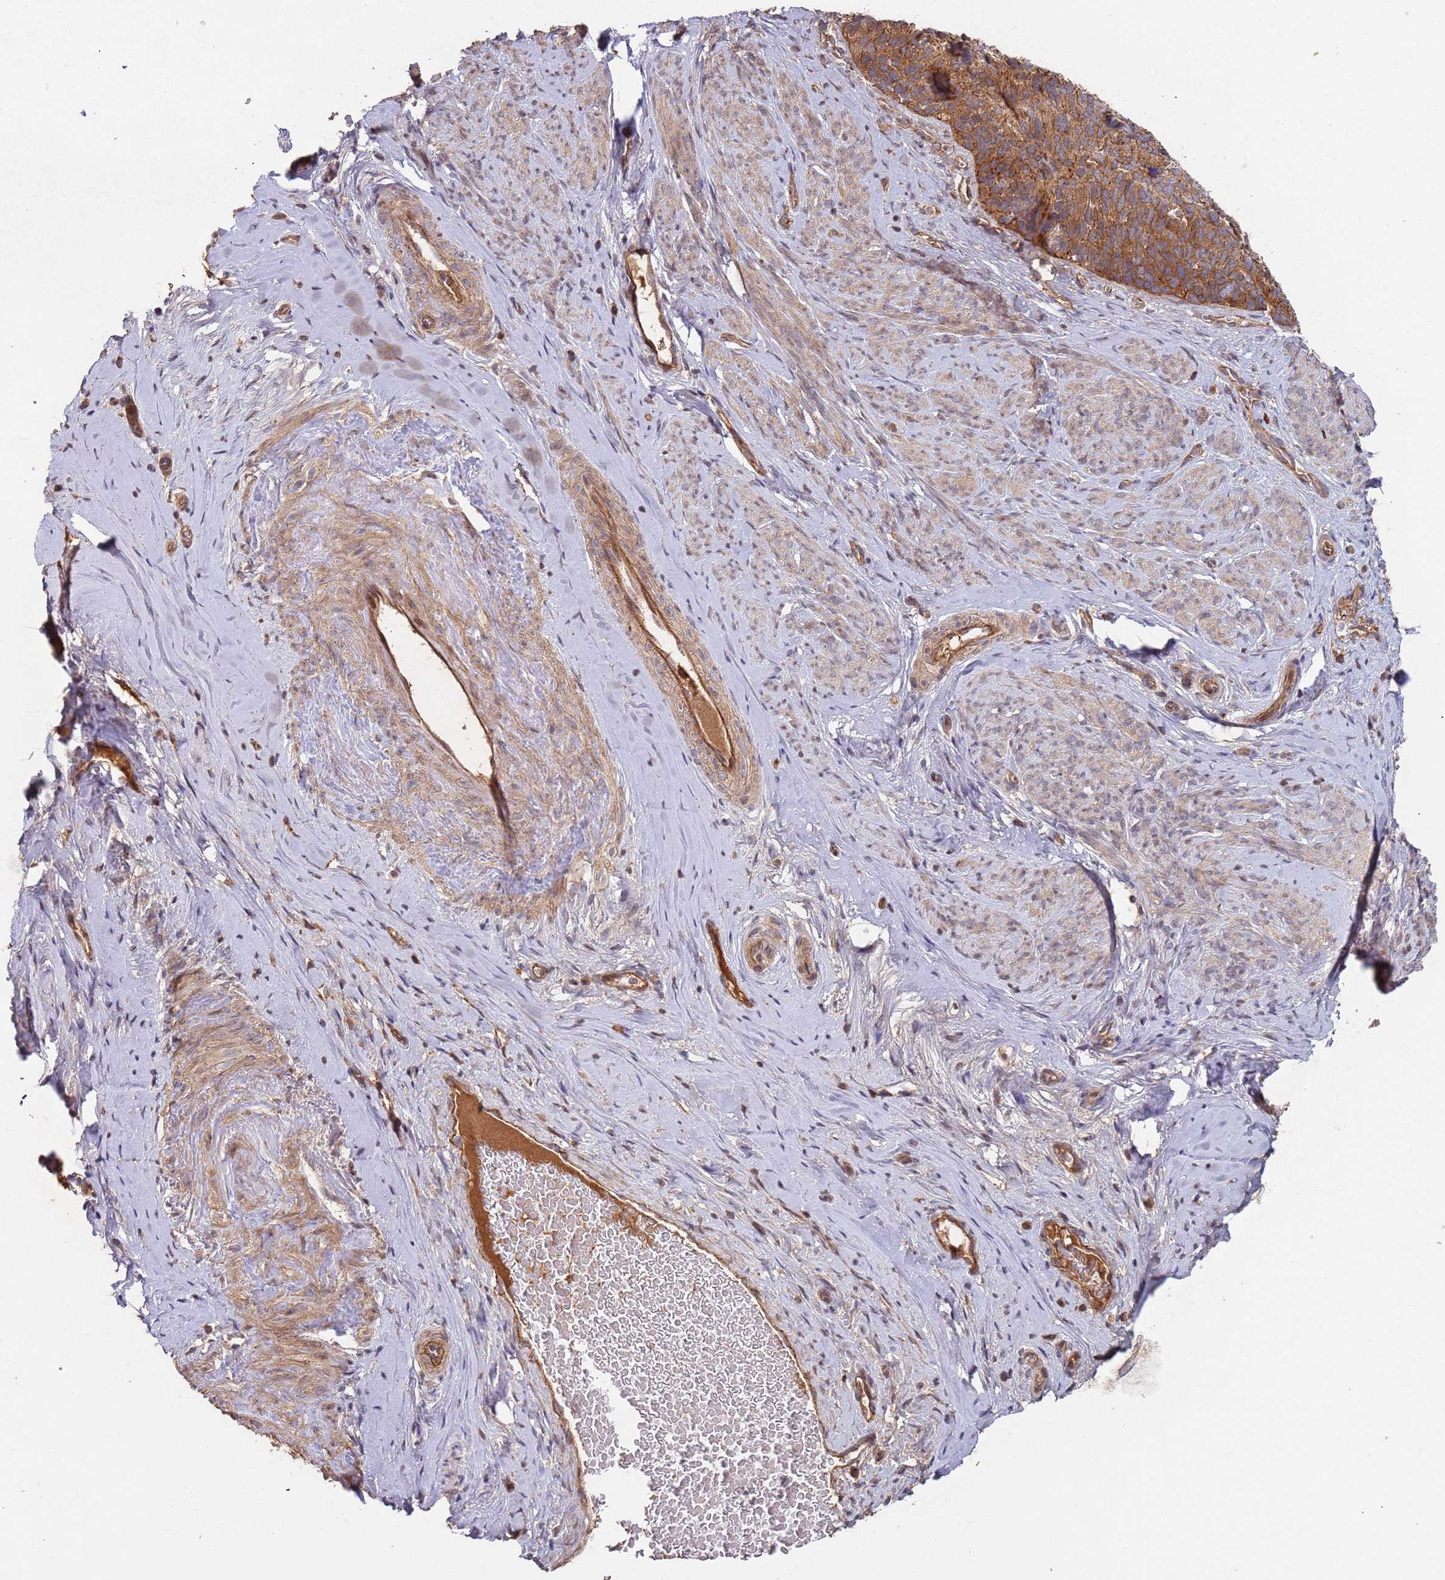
{"staining": {"intensity": "strong", "quantity": ">75%", "location": "cytoplasmic/membranous"}, "tissue": "cervical cancer", "cell_type": "Tumor cells", "image_type": "cancer", "snomed": [{"axis": "morphology", "description": "Squamous cell carcinoma, NOS"}, {"axis": "topography", "description": "Cervix"}], "caption": "Approximately >75% of tumor cells in cervical squamous cell carcinoma reveal strong cytoplasmic/membranous protein expression as visualized by brown immunohistochemical staining.", "gene": "KANSL1L", "patient": {"sex": "female", "age": 80}}